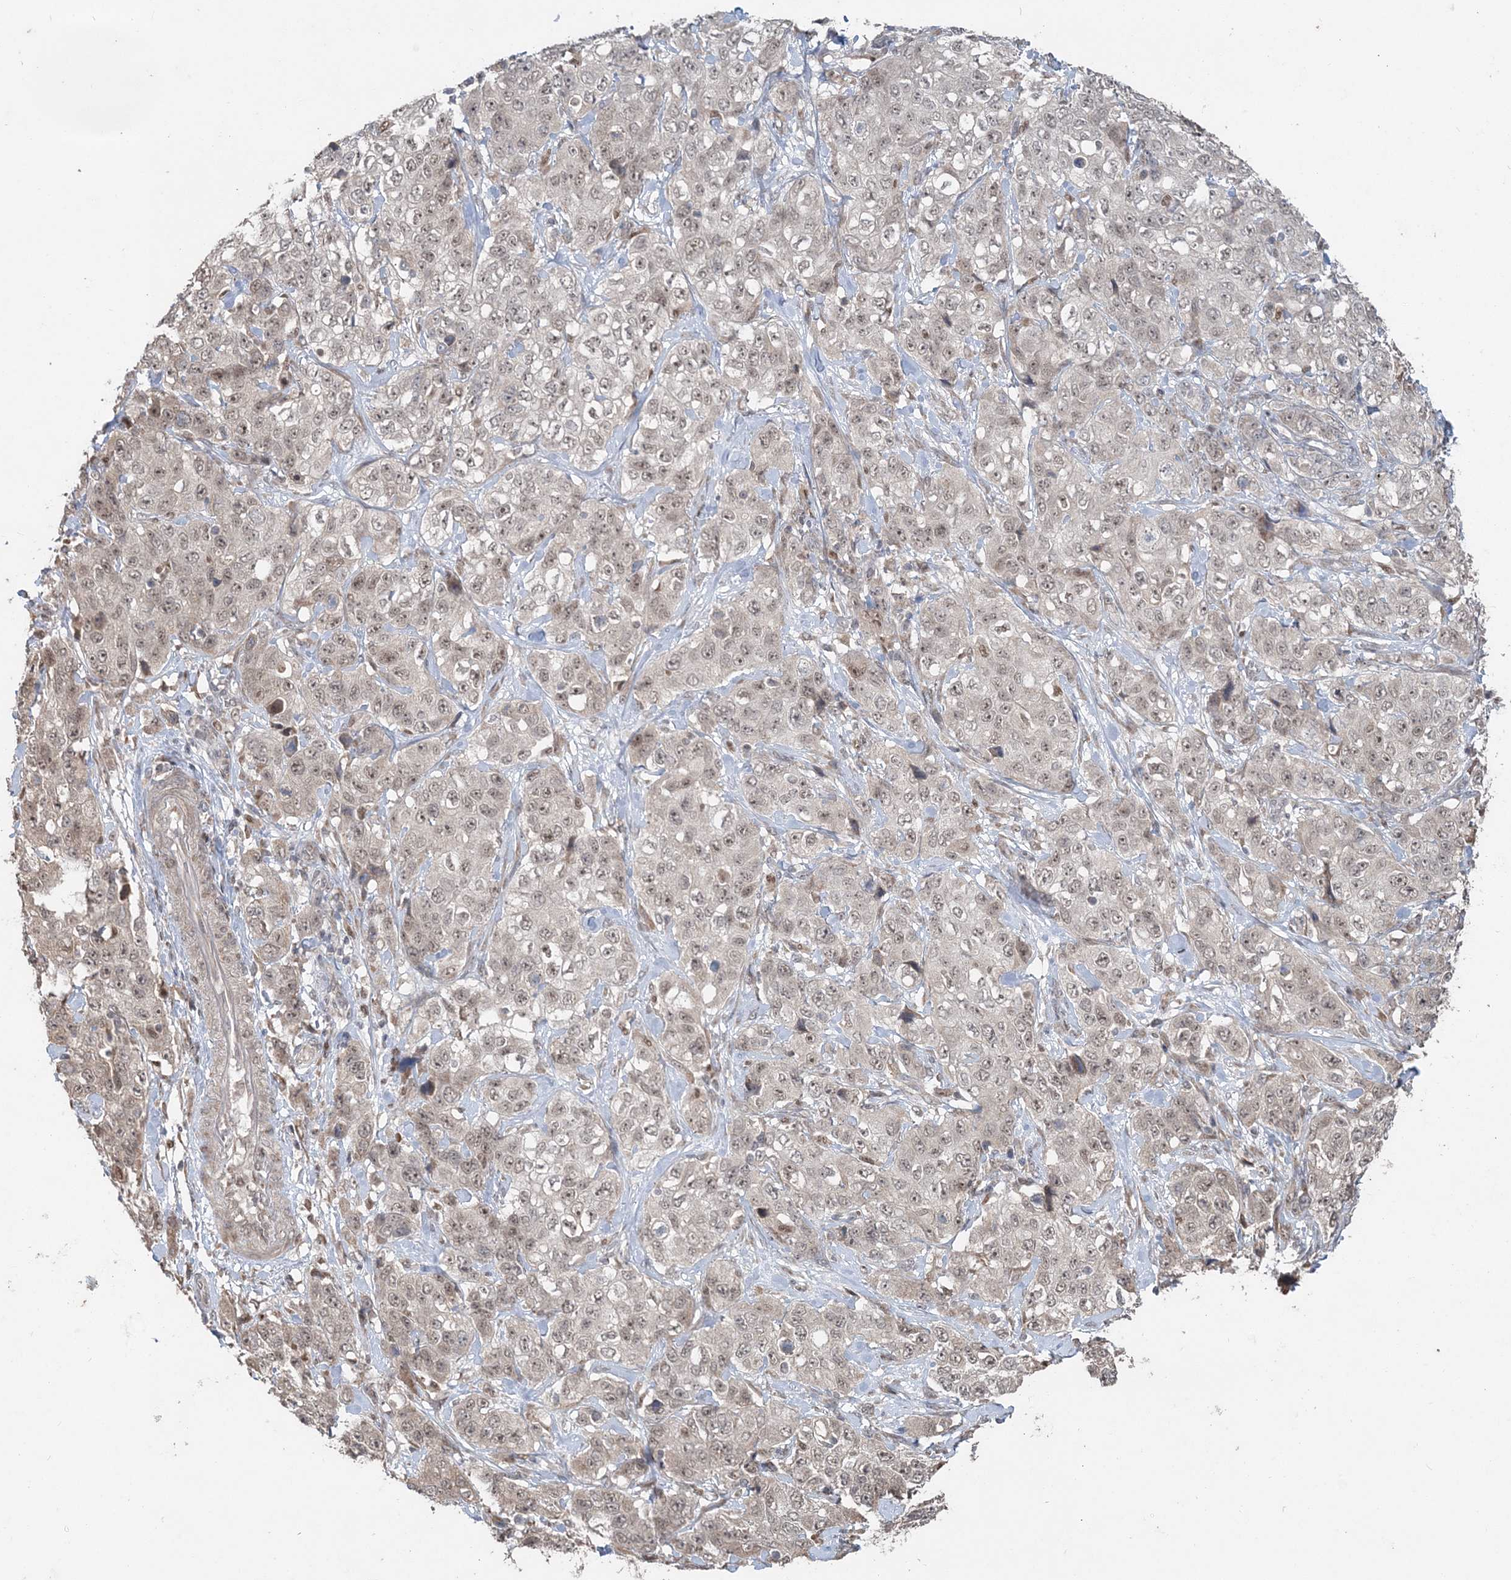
{"staining": {"intensity": "weak", "quantity": ">75%", "location": "nuclear"}, "tissue": "stomach cancer", "cell_type": "Tumor cells", "image_type": "cancer", "snomed": [{"axis": "morphology", "description": "Adenocarcinoma, NOS"}, {"axis": "topography", "description": "Stomach"}], "caption": "IHC of human adenocarcinoma (stomach) shows low levels of weak nuclear staining in about >75% of tumor cells.", "gene": "SLU7", "patient": {"sex": "male", "age": 48}}